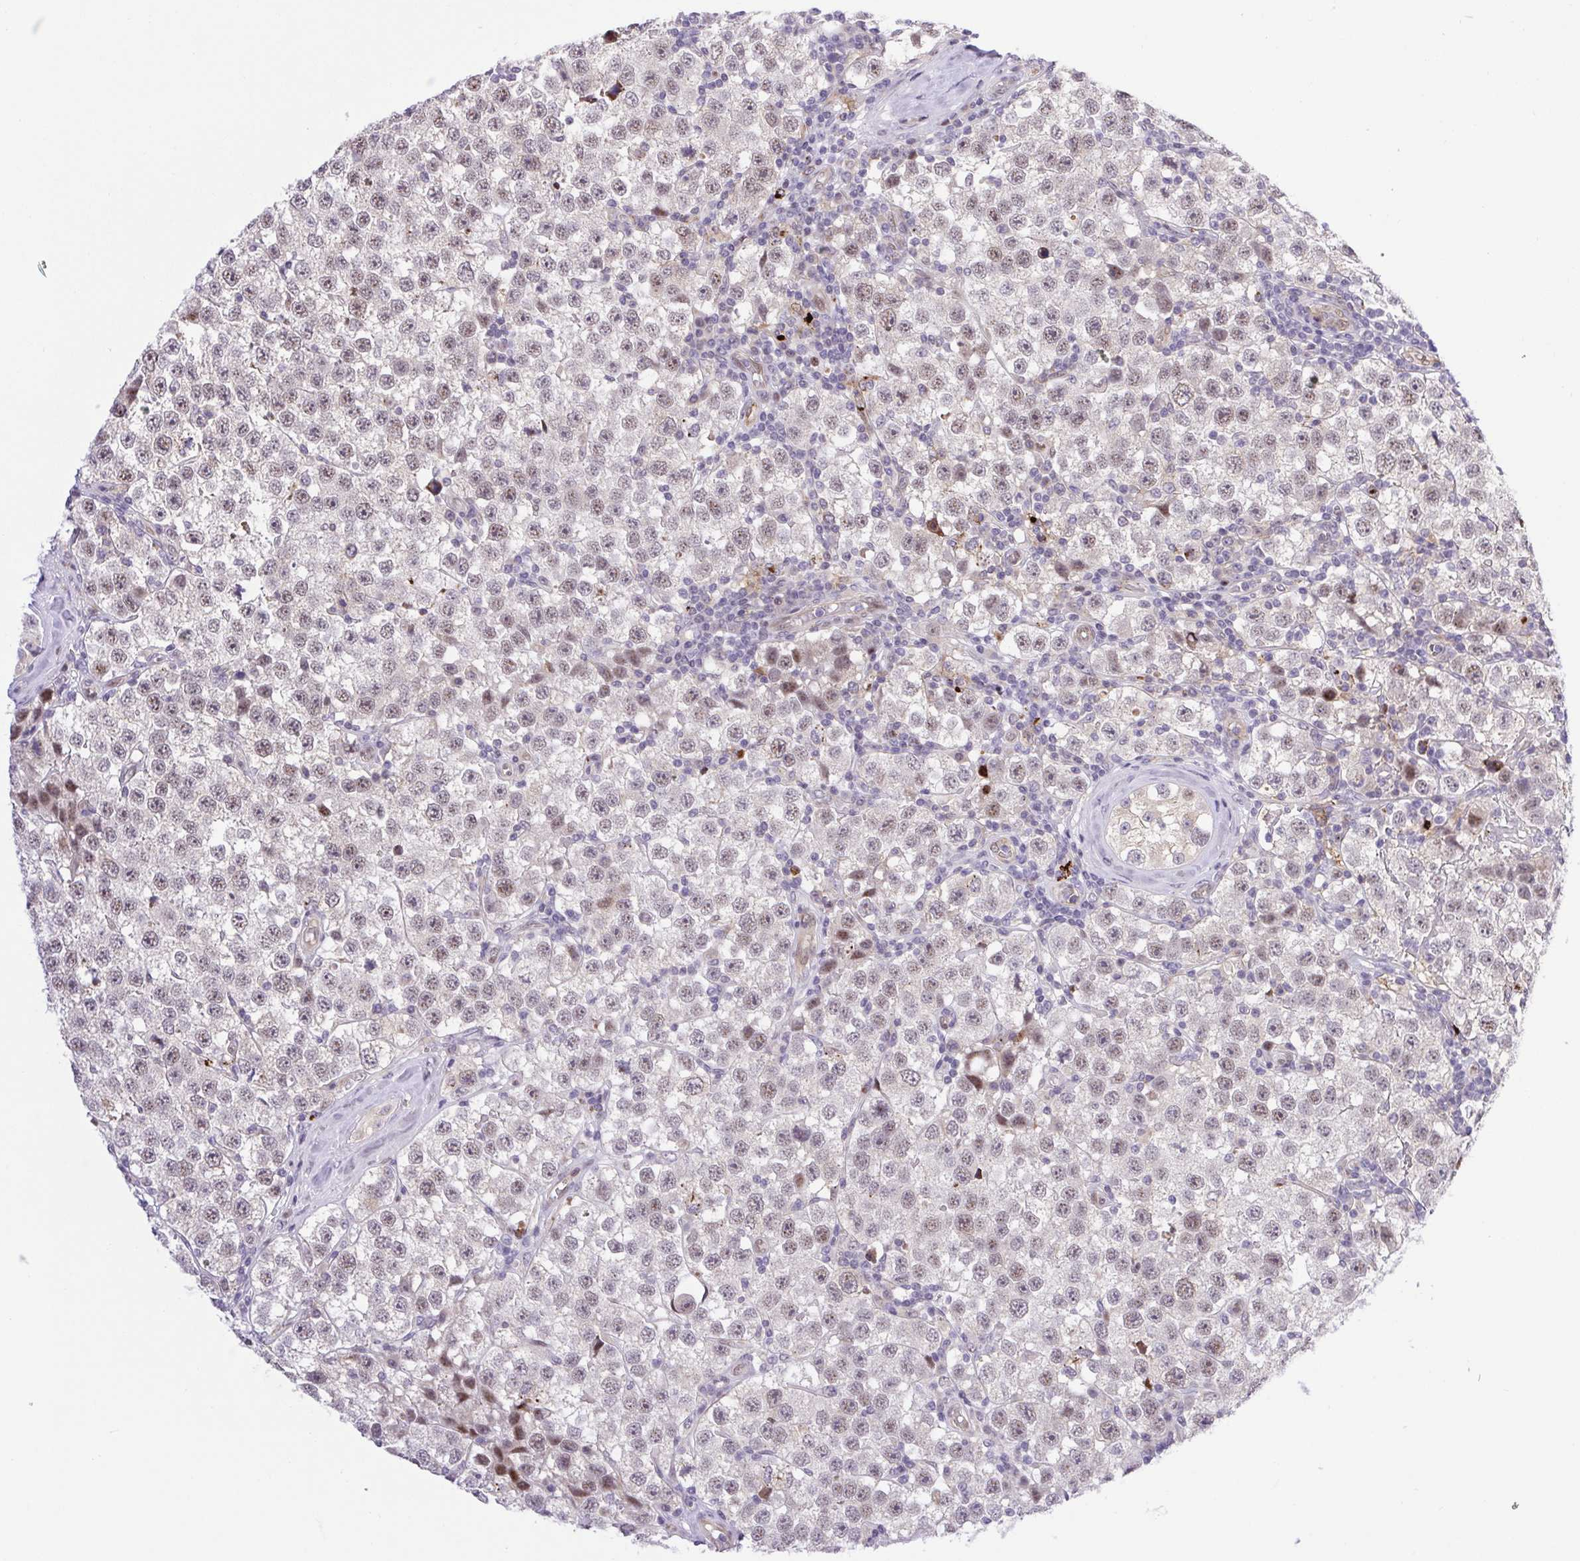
{"staining": {"intensity": "weak", "quantity": "25%-75%", "location": "nuclear"}, "tissue": "testis cancer", "cell_type": "Tumor cells", "image_type": "cancer", "snomed": [{"axis": "morphology", "description": "Seminoma, NOS"}, {"axis": "topography", "description": "Testis"}], "caption": "A photomicrograph of seminoma (testis) stained for a protein displays weak nuclear brown staining in tumor cells.", "gene": "ERG", "patient": {"sex": "male", "age": 34}}